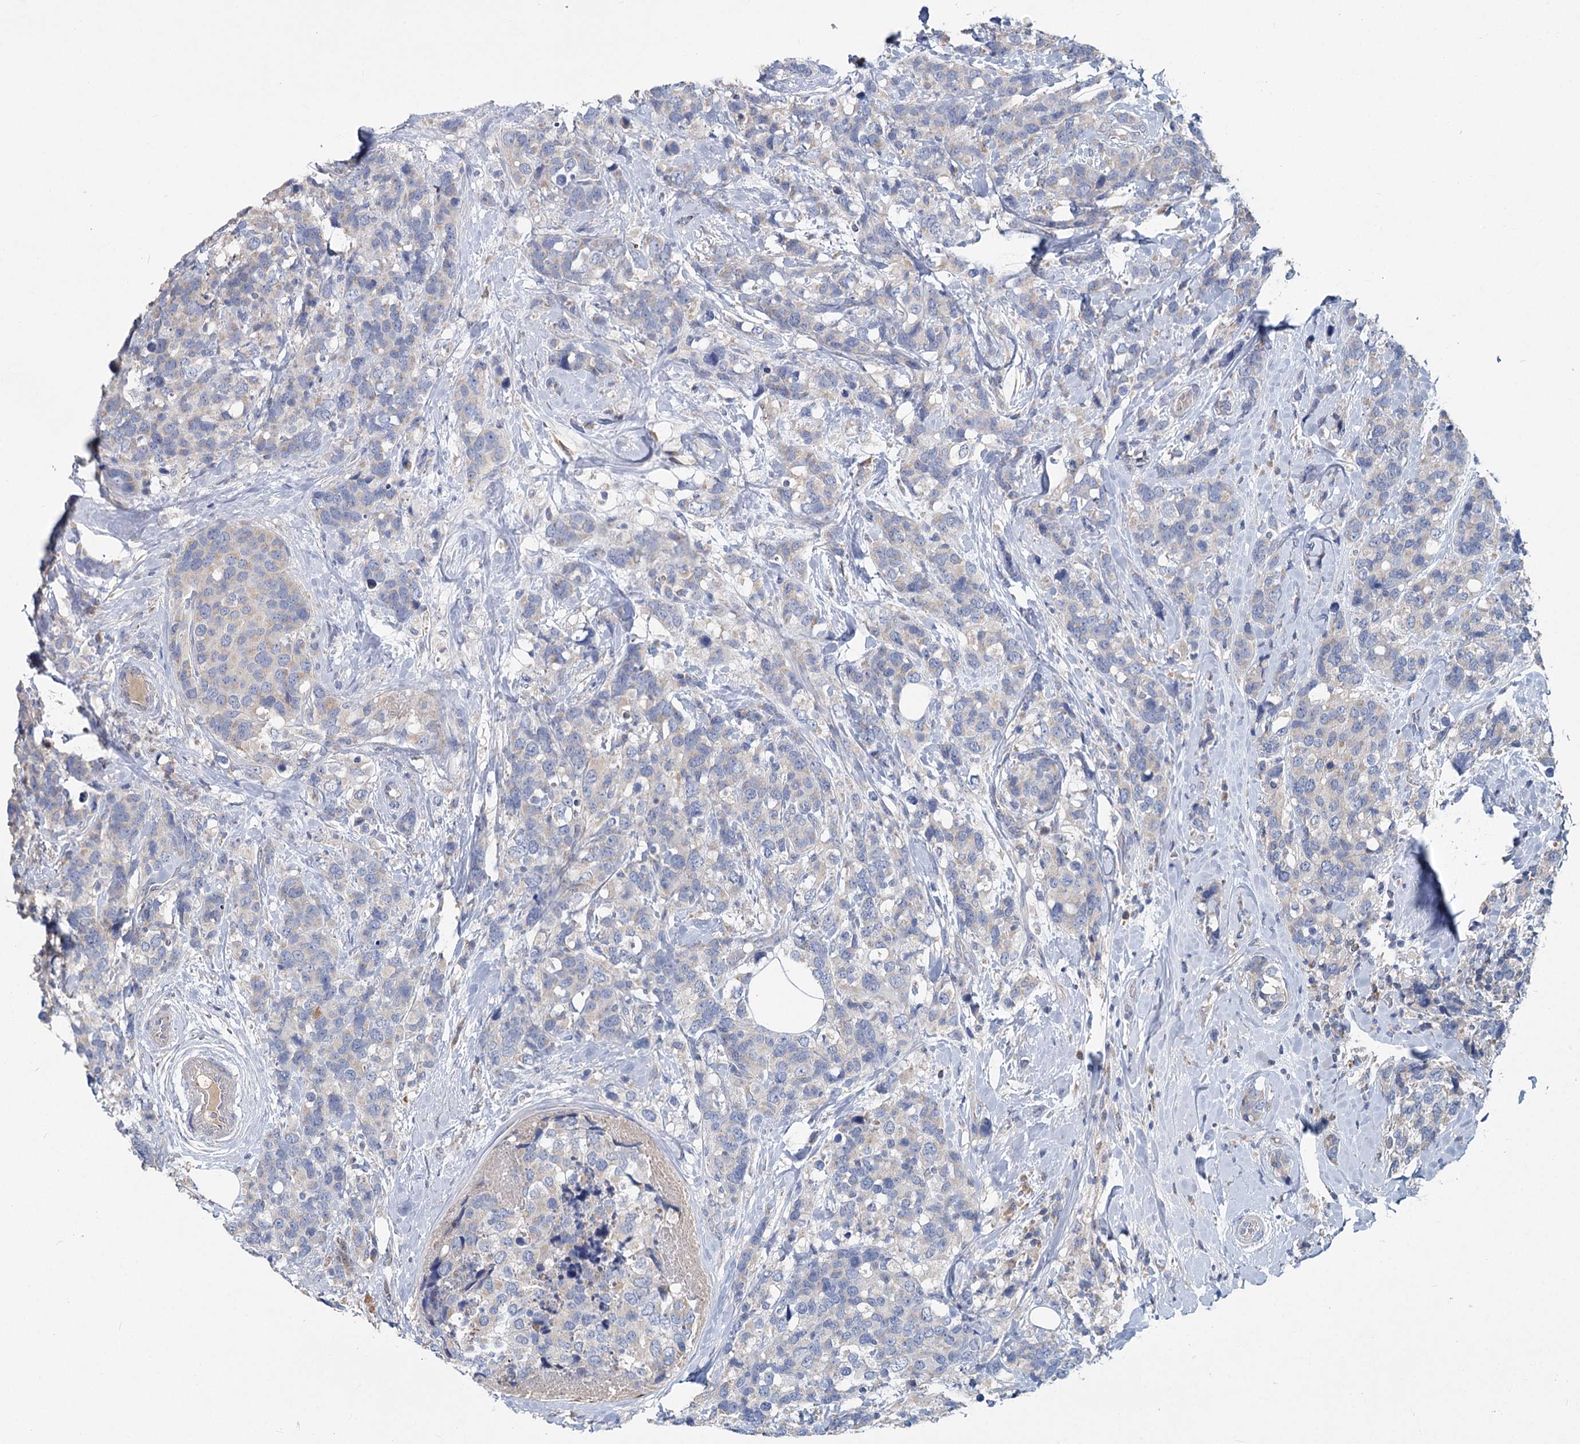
{"staining": {"intensity": "negative", "quantity": "none", "location": "none"}, "tissue": "breast cancer", "cell_type": "Tumor cells", "image_type": "cancer", "snomed": [{"axis": "morphology", "description": "Lobular carcinoma"}, {"axis": "topography", "description": "Breast"}], "caption": "High magnification brightfield microscopy of breast cancer stained with DAB (3,3'-diaminobenzidine) (brown) and counterstained with hematoxylin (blue): tumor cells show no significant positivity.", "gene": "ANKRD16", "patient": {"sex": "female", "age": 59}}